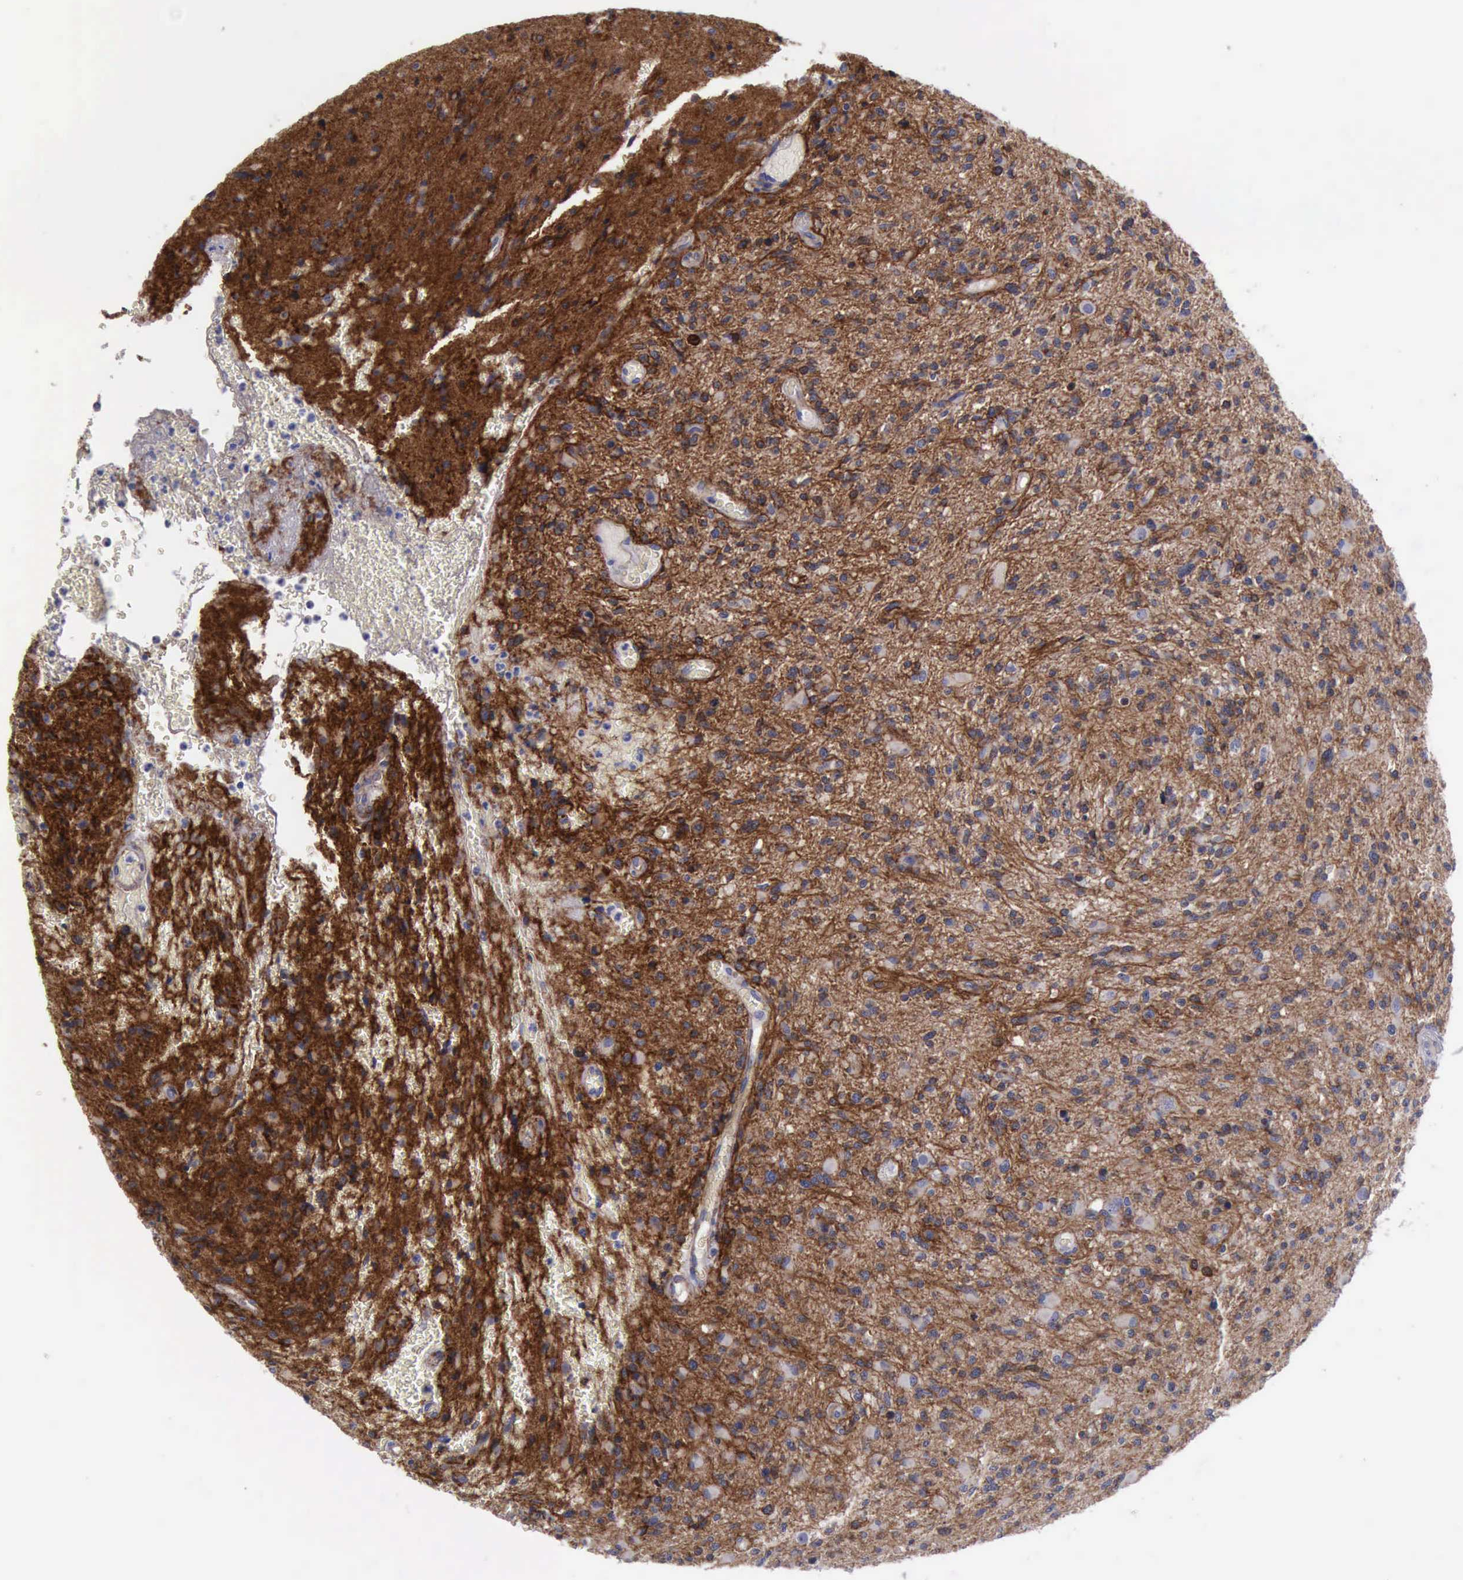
{"staining": {"intensity": "strong", "quantity": ">75%", "location": "cytoplasmic/membranous"}, "tissue": "glioma", "cell_type": "Tumor cells", "image_type": "cancer", "snomed": [{"axis": "morphology", "description": "Glioma, malignant, Low grade"}, {"axis": "topography", "description": "Brain"}], "caption": "Malignant low-grade glioma was stained to show a protein in brown. There is high levels of strong cytoplasmic/membranous positivity in about >75% of tumor cells. (Brightfield microscopy of DAB IHC at high magnification).", "gene": "CDH2", "patient": {"sex": "female", "age": 46}}